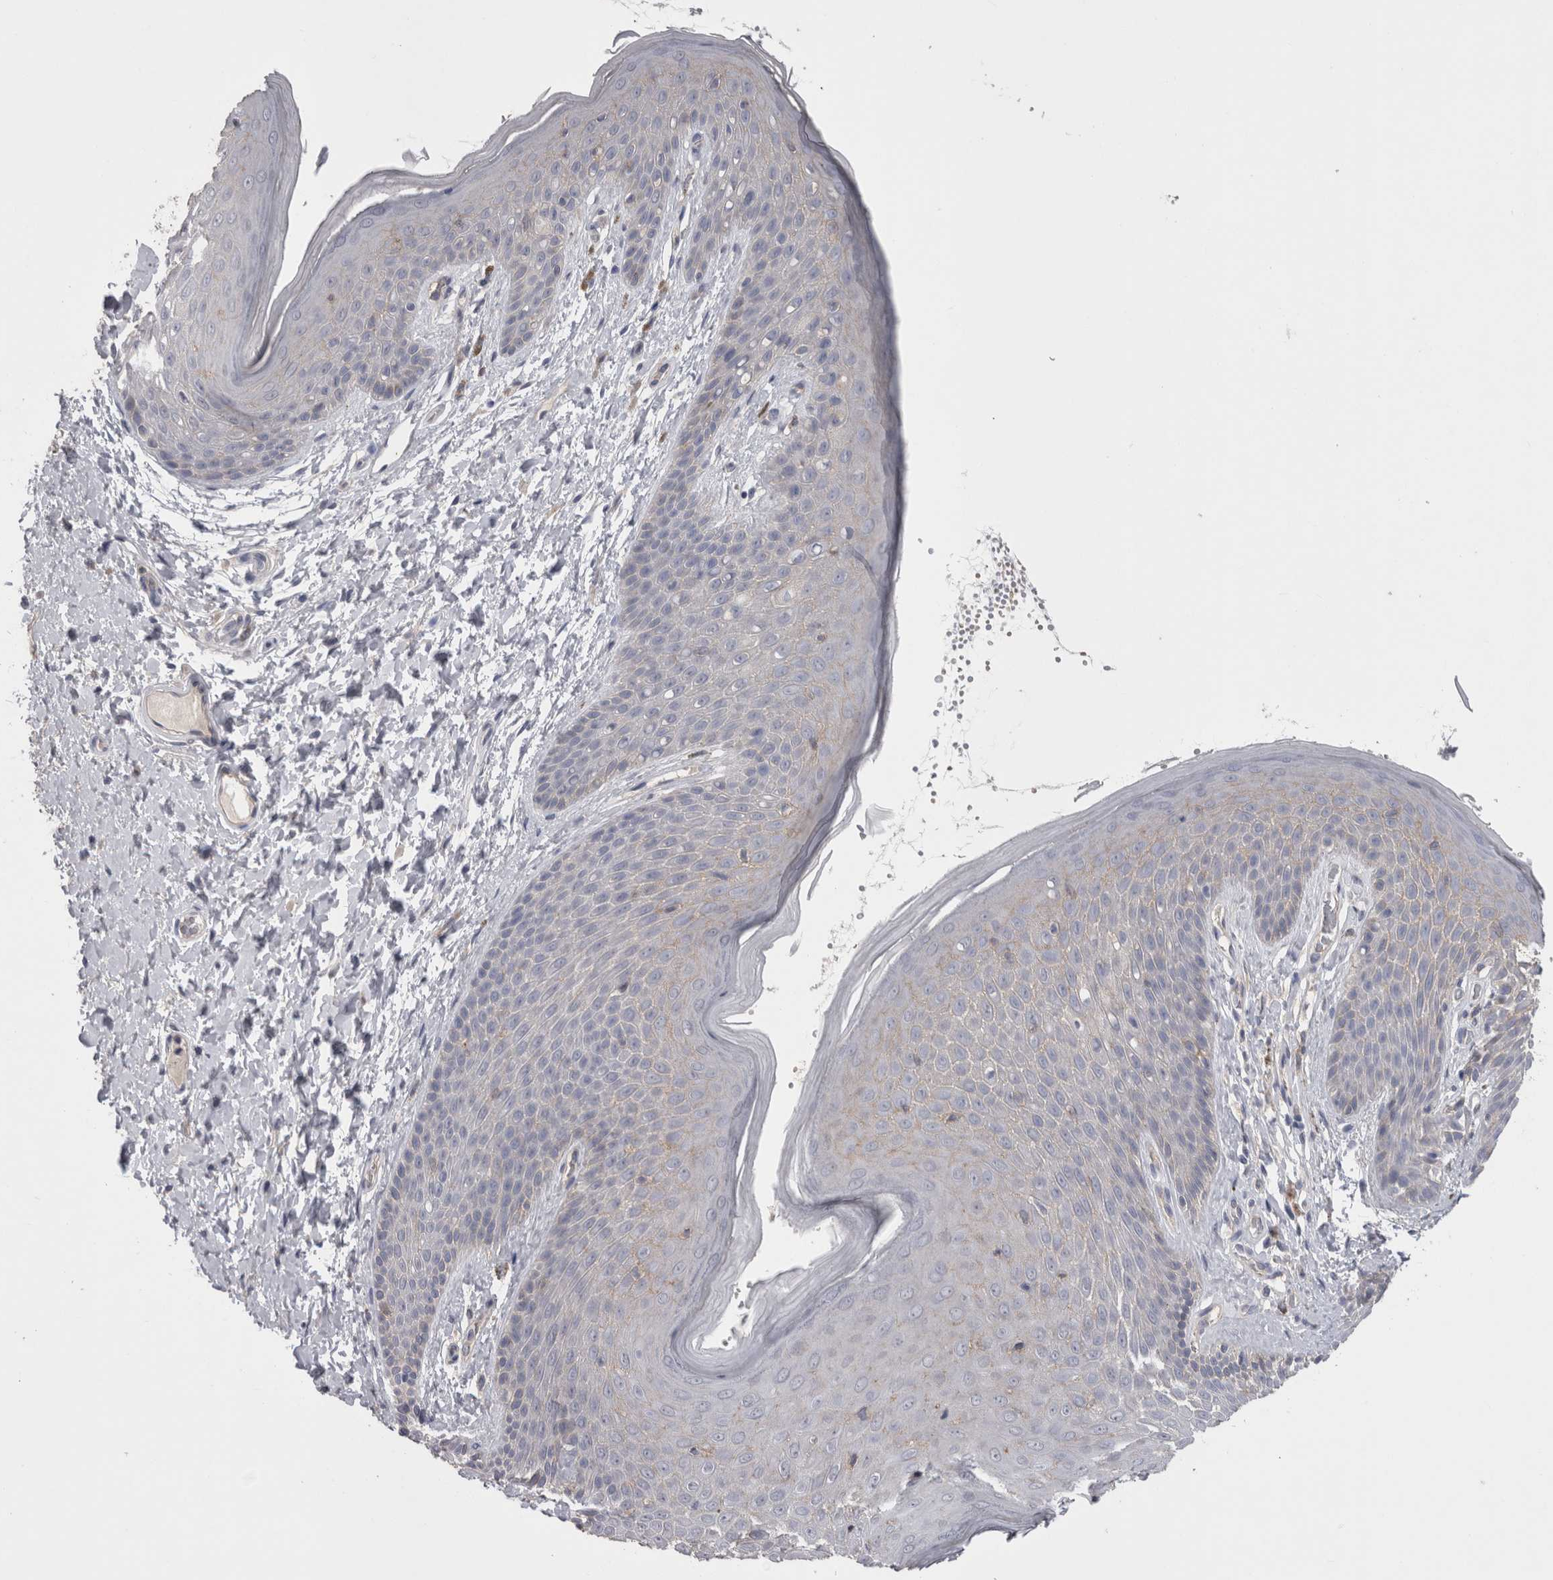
{"staining": {"intensity": "weak", "quantity": "<25%", "location": "cytoplasmic/membranous"}, "tissue": "skin", "cell_type": "Epidermal cells", "image_type": "normal", "snomed": [{"axis": "morphology", "description": "Normal tissue, NOS"}, {"axis": "topography", "description": "Anal"}], "caption": "Image shows no protein staining in epidermal cells of normal skin.", "gene": "NECTIN2", "patient": {"sex": "male", "age": 74}}